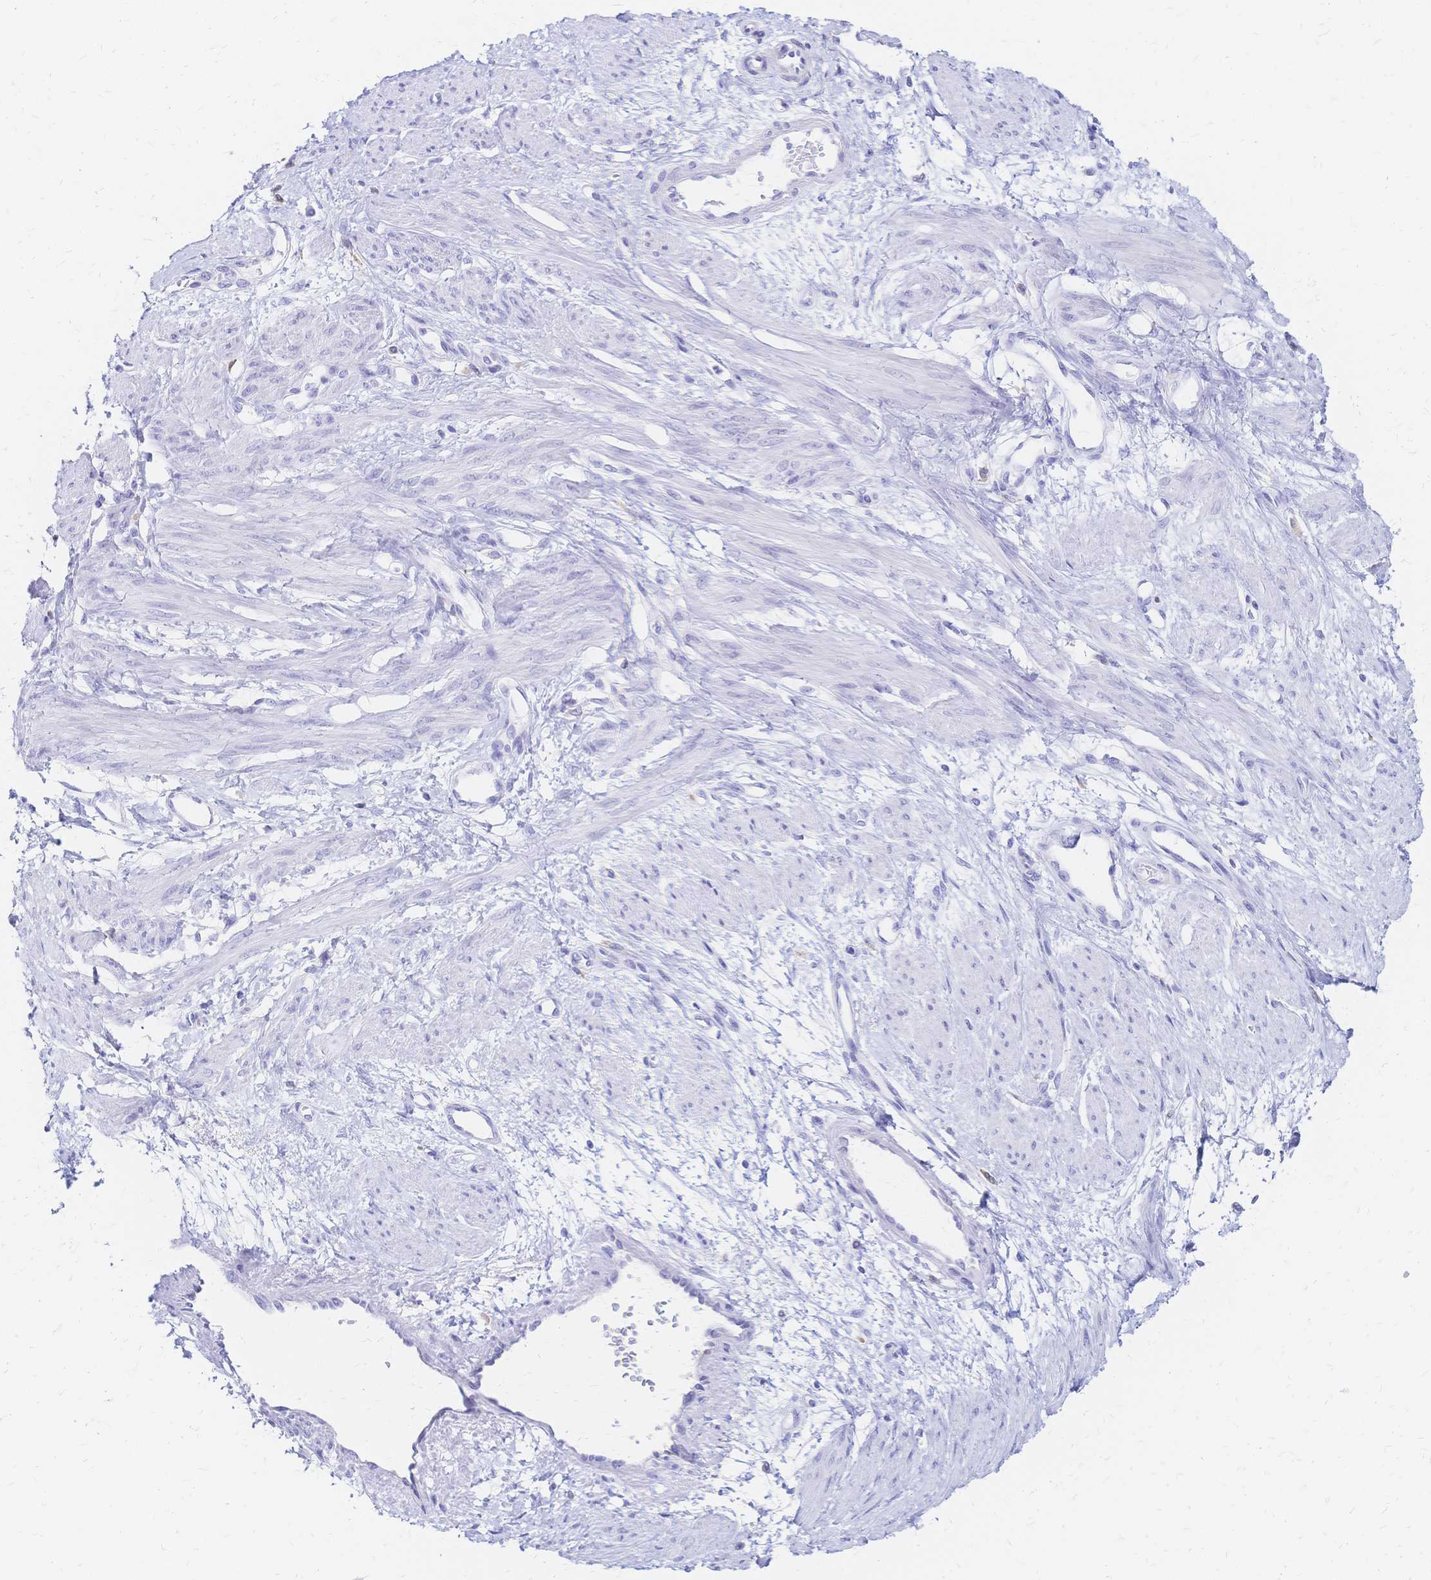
{"staining": {"intensity": "negative", "quantity": "none", "location": "none"}, "tissue": "smooth muscle", "cell_type": "Smooth muscle cells", "image_type": "normal", "snomed": [{"axis": "morphology", "description": "Normal tissue, NOS"}, {"axis": "topography", "description": "Smooth muscle"}, {"axis": "topography", "description": "Uterus"}], "caption": "A micrograph of smooth muscle stained for a protein demonstrates no brown staining in smooth muscle cells.", "gene": "SLC5A1", "patient": {"sex": "female", "age": 39}}